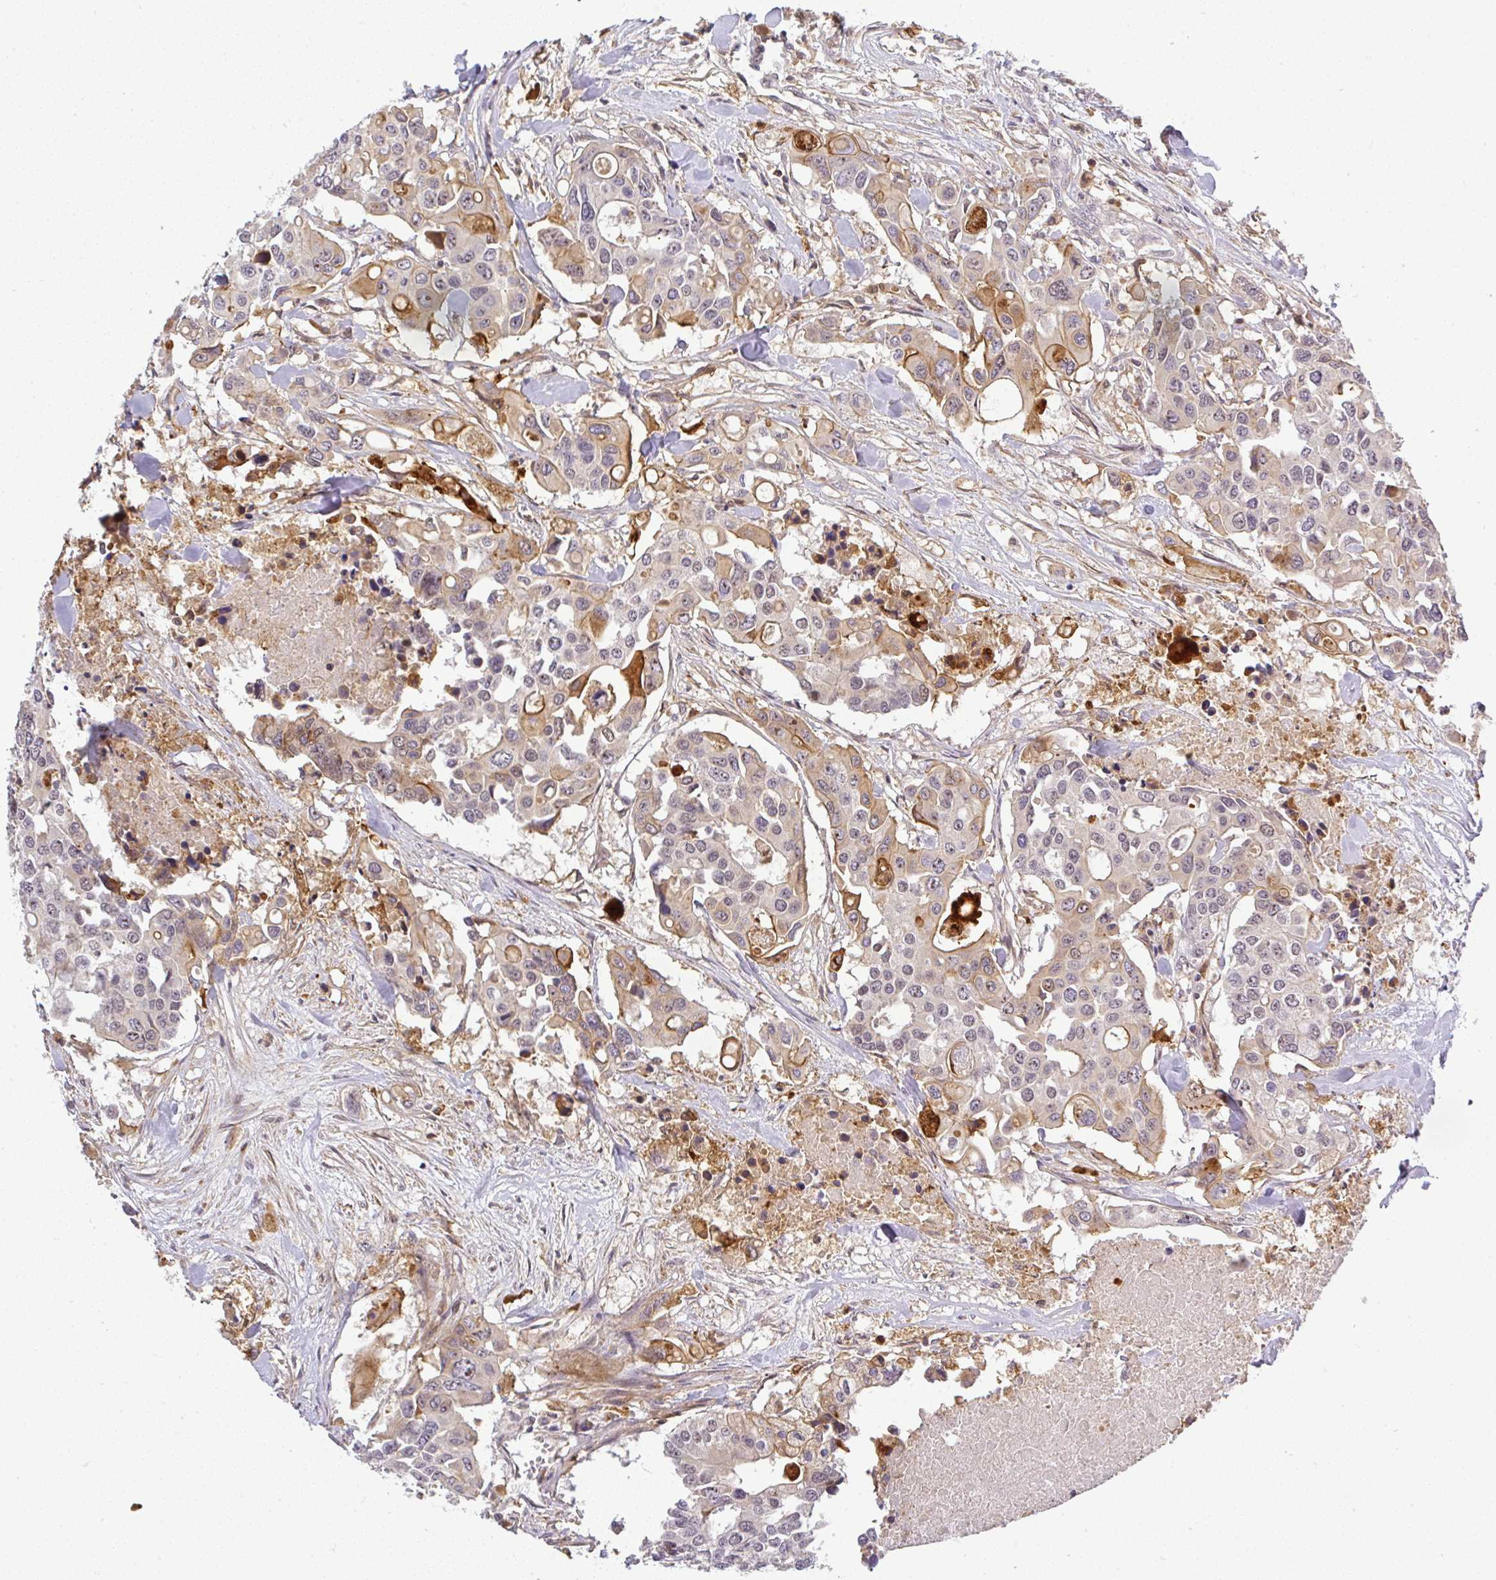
{"staining": {"intensity": "weak", "quantity": ">75%", "location": "cytoplasmic/membranous"}, "tissue": "colorectal cancer", "cell_type": "Tumor cells", "image_type": "cancer", "snomed": [{"axis": "morphology", "description": "Adenocarcinoma, NOS"}, {"axis": "topography", "description": "Colon"}], "caption": "A low amount of weak cytoplasmic/membranous staining is seen in about >75% of tumor cells in colorectal adenocarcinoma tissue. The staining was performed using DAB, with brown indicating positive protein expression. Nuclei are stained blue with hematoxylin.", "gene": "FAM153A", "patient": {"sex": "male", "age": 77}}